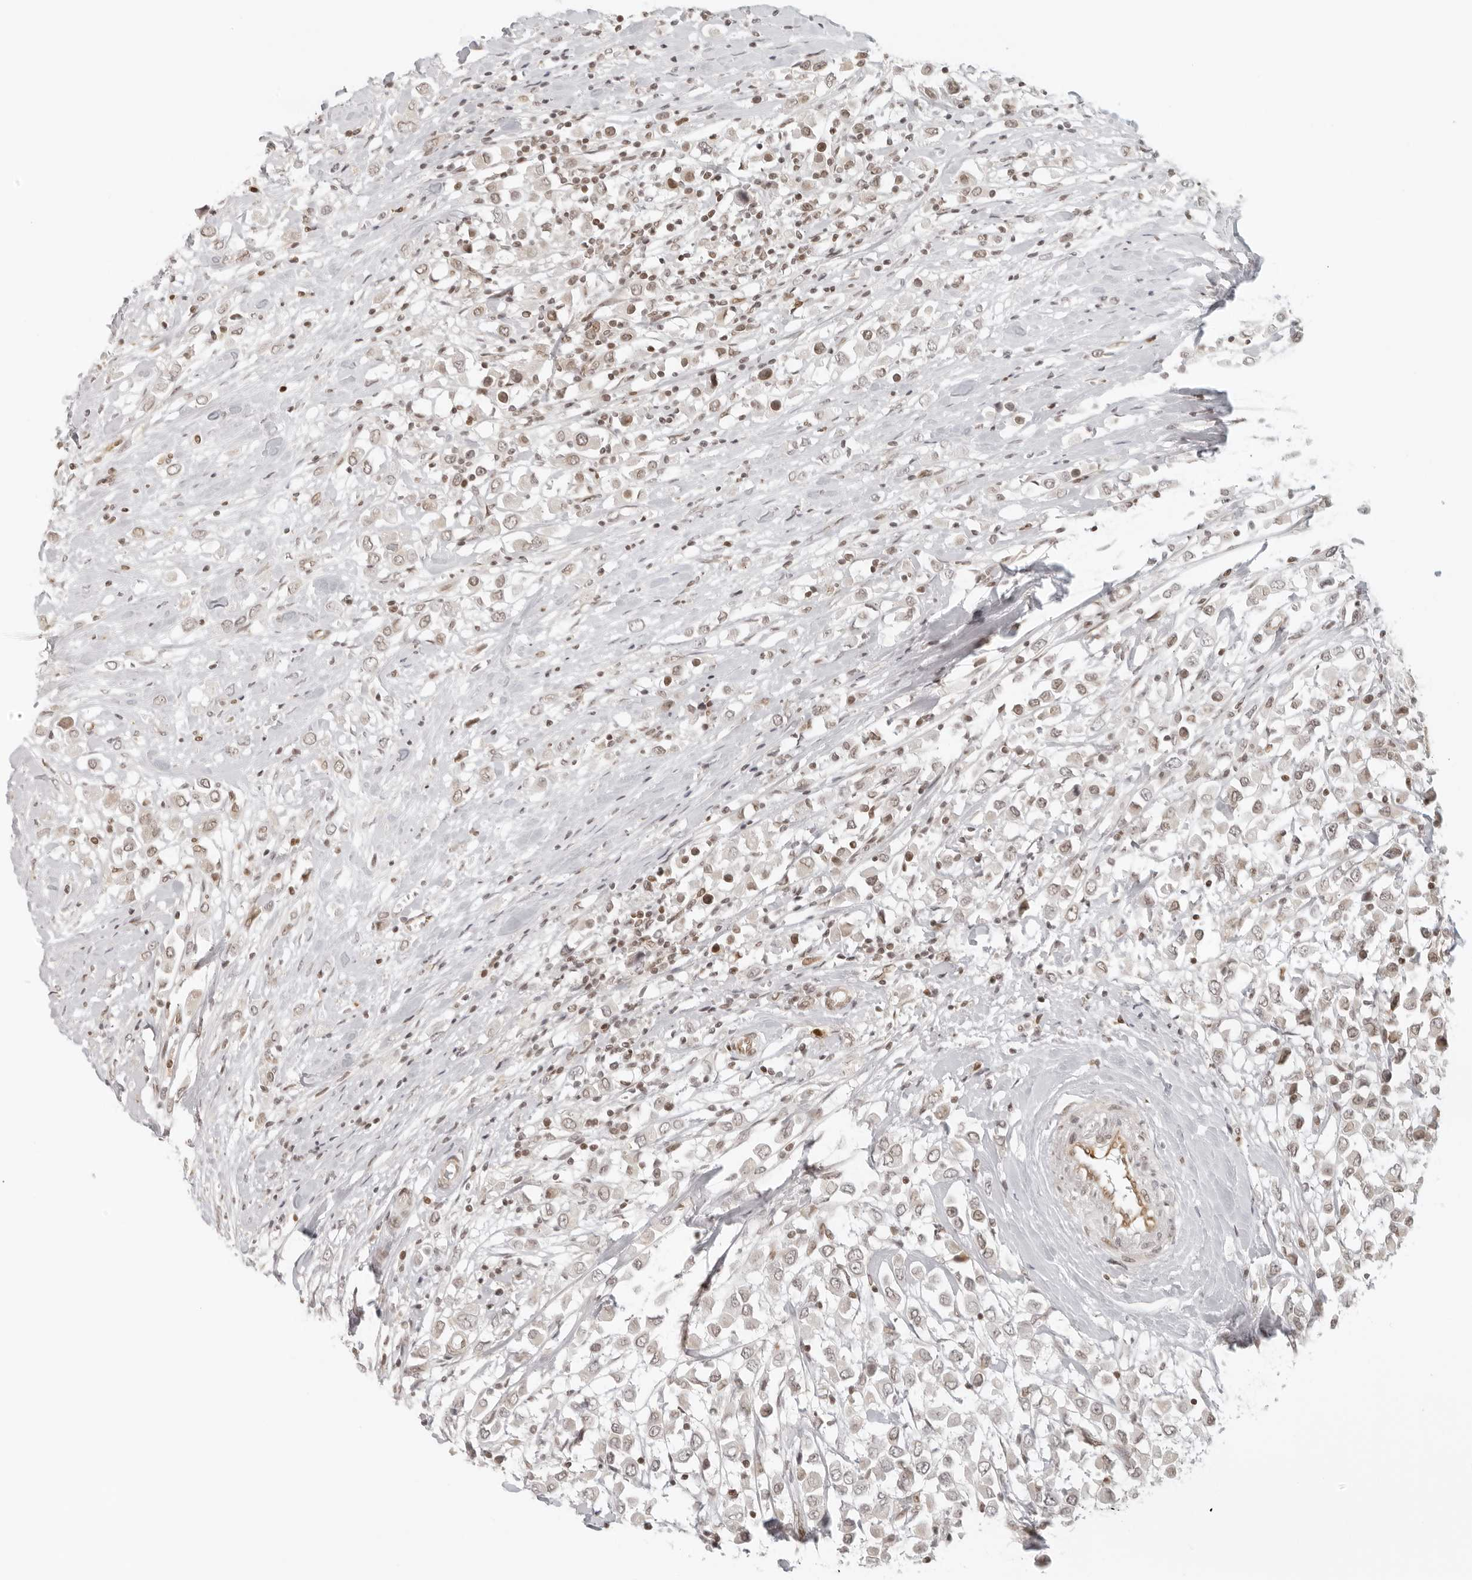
{"staining": {"intensity": "weak", "quantity": "25%-75%", "location": "nuclear"}, "tissue": "breast cancer", "cell_type": "Tumor cells", "image_type": "cancer", "snomed": [{"axis": "morphology", "description": "Duct carcinoma"}, {"axis": "topography", "description": "Breast"}], "caption": "Immunohistochemical staining of breast cancer exhibits low levels of weak nuclear protein staining in approximately 25%-75% of tumor cells. (IHC, brightfield microscopy, high magnification).", "gene": "ZNF407", "patient": {"sex": "female", "age": 61}}